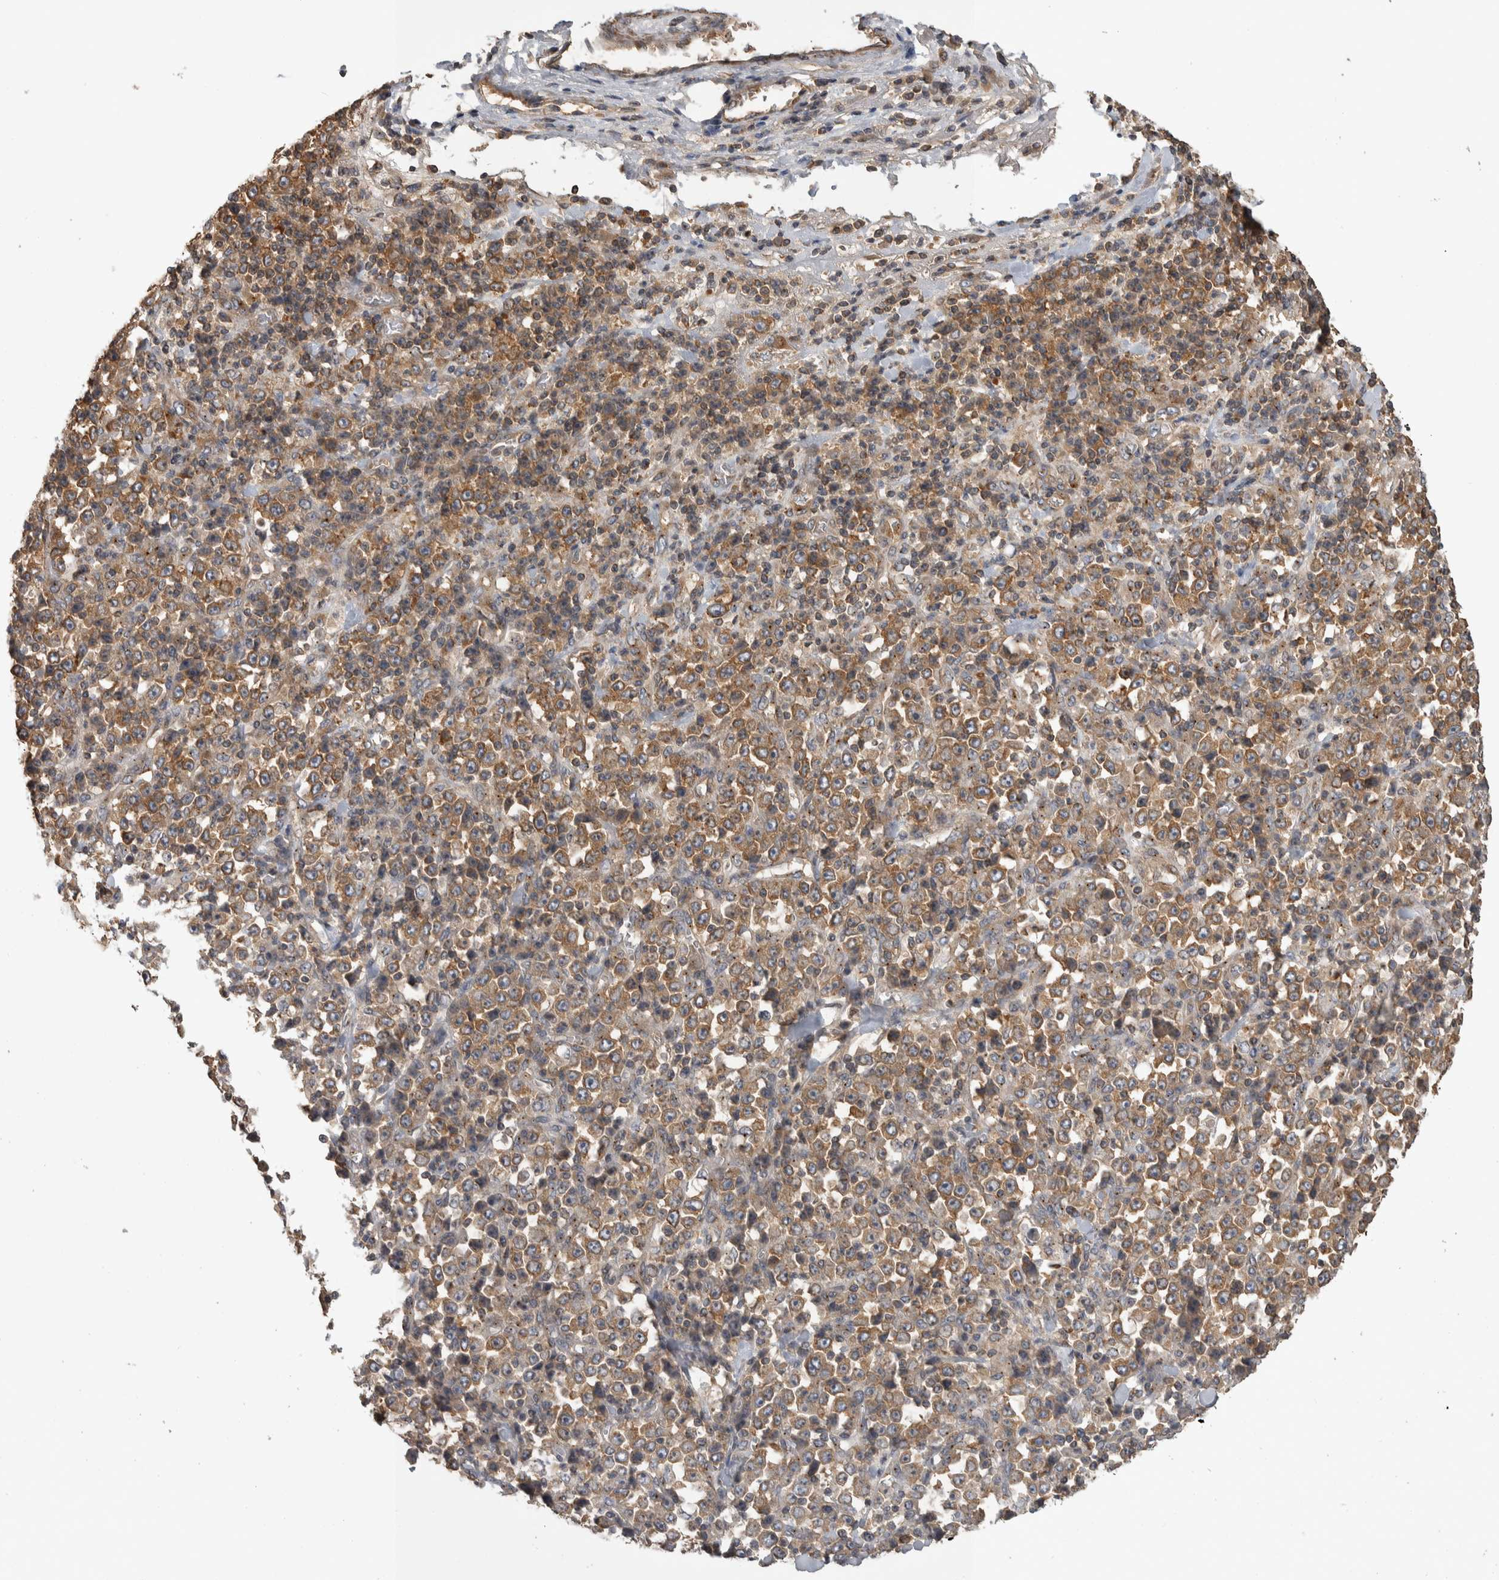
{"staining": {"intensity": "moderate", "quantity": ">75%", "location": "cytoplasmic/membranous"}, "tissue": "stomach cancer", "cell_type": "Tumor cells", "image_type": "cancer", "snomed": [{"axis": "morphology", "description": "Normal tissue, NOS"}, {"axis": "morphology", "description": "Adenocarcinoma, NOS"}, {"axis": "topography", "description": "Stomach, upper"}, {"axis": "topography", "description": "Stomach"}], "caption": "Stomach cancer stained with immunohistochemistry displays moderate cytoplasmic/membranous positivity in approximately >75% of tumor cells.", "gene": "IFRD1", "patient": {"sex": "male", "age": 59}}